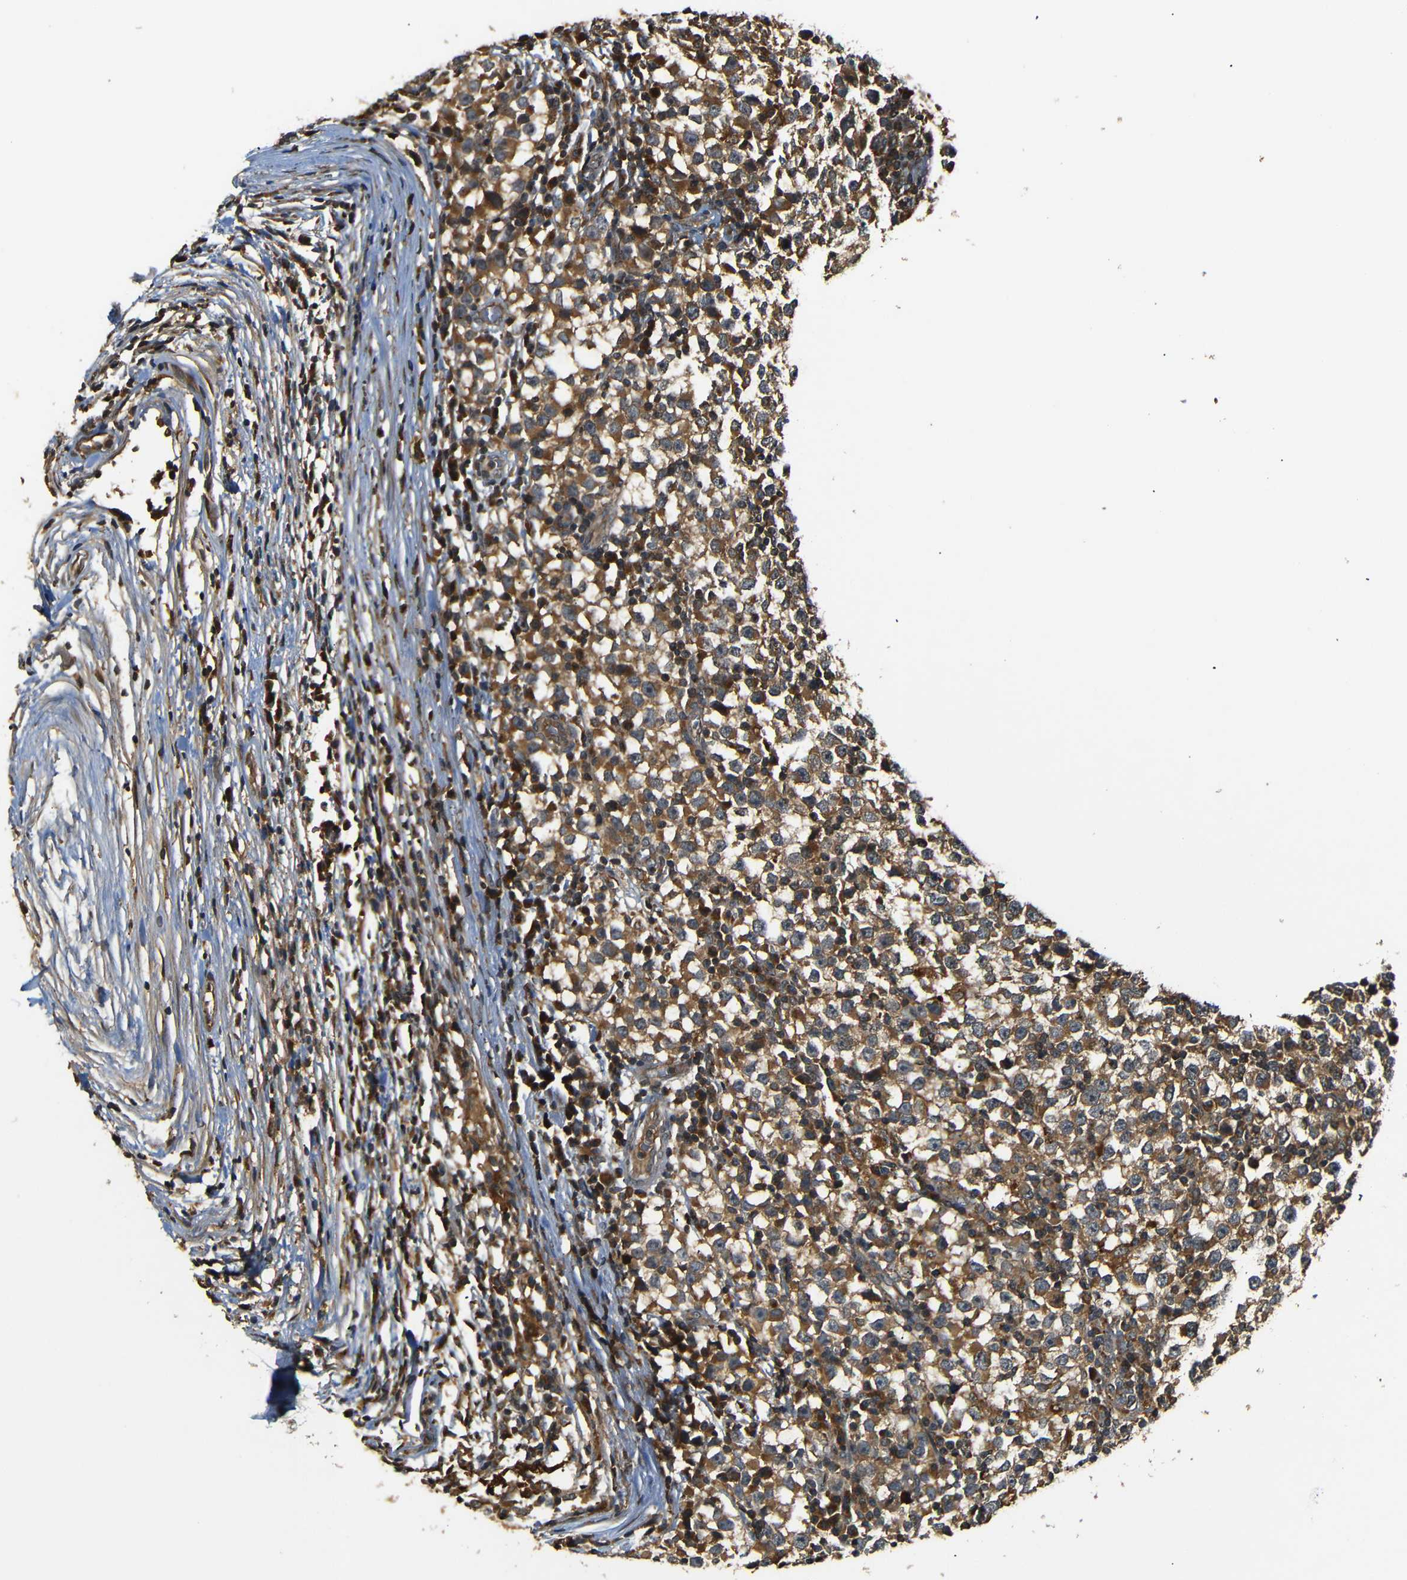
{"staining": {"intensity": "moderate", "quantity": ">75%", "location": "cytoplasmic/membranous"}, "tissue": "testis cancer", "cell_type": "Tumor cells", "image_type": "cancer", "snomed": [{"axis": "morphology", "description": "Seminoma, NOS"}, {"axis": "topography", "description": "Testis"}], "caption": "Moderate cytoplasmic/membranous staining is appreciated in about >75% of tumor cells in testis cancer.", "gene": "TANK", "patient": {"sex": "male", "age": 65}}